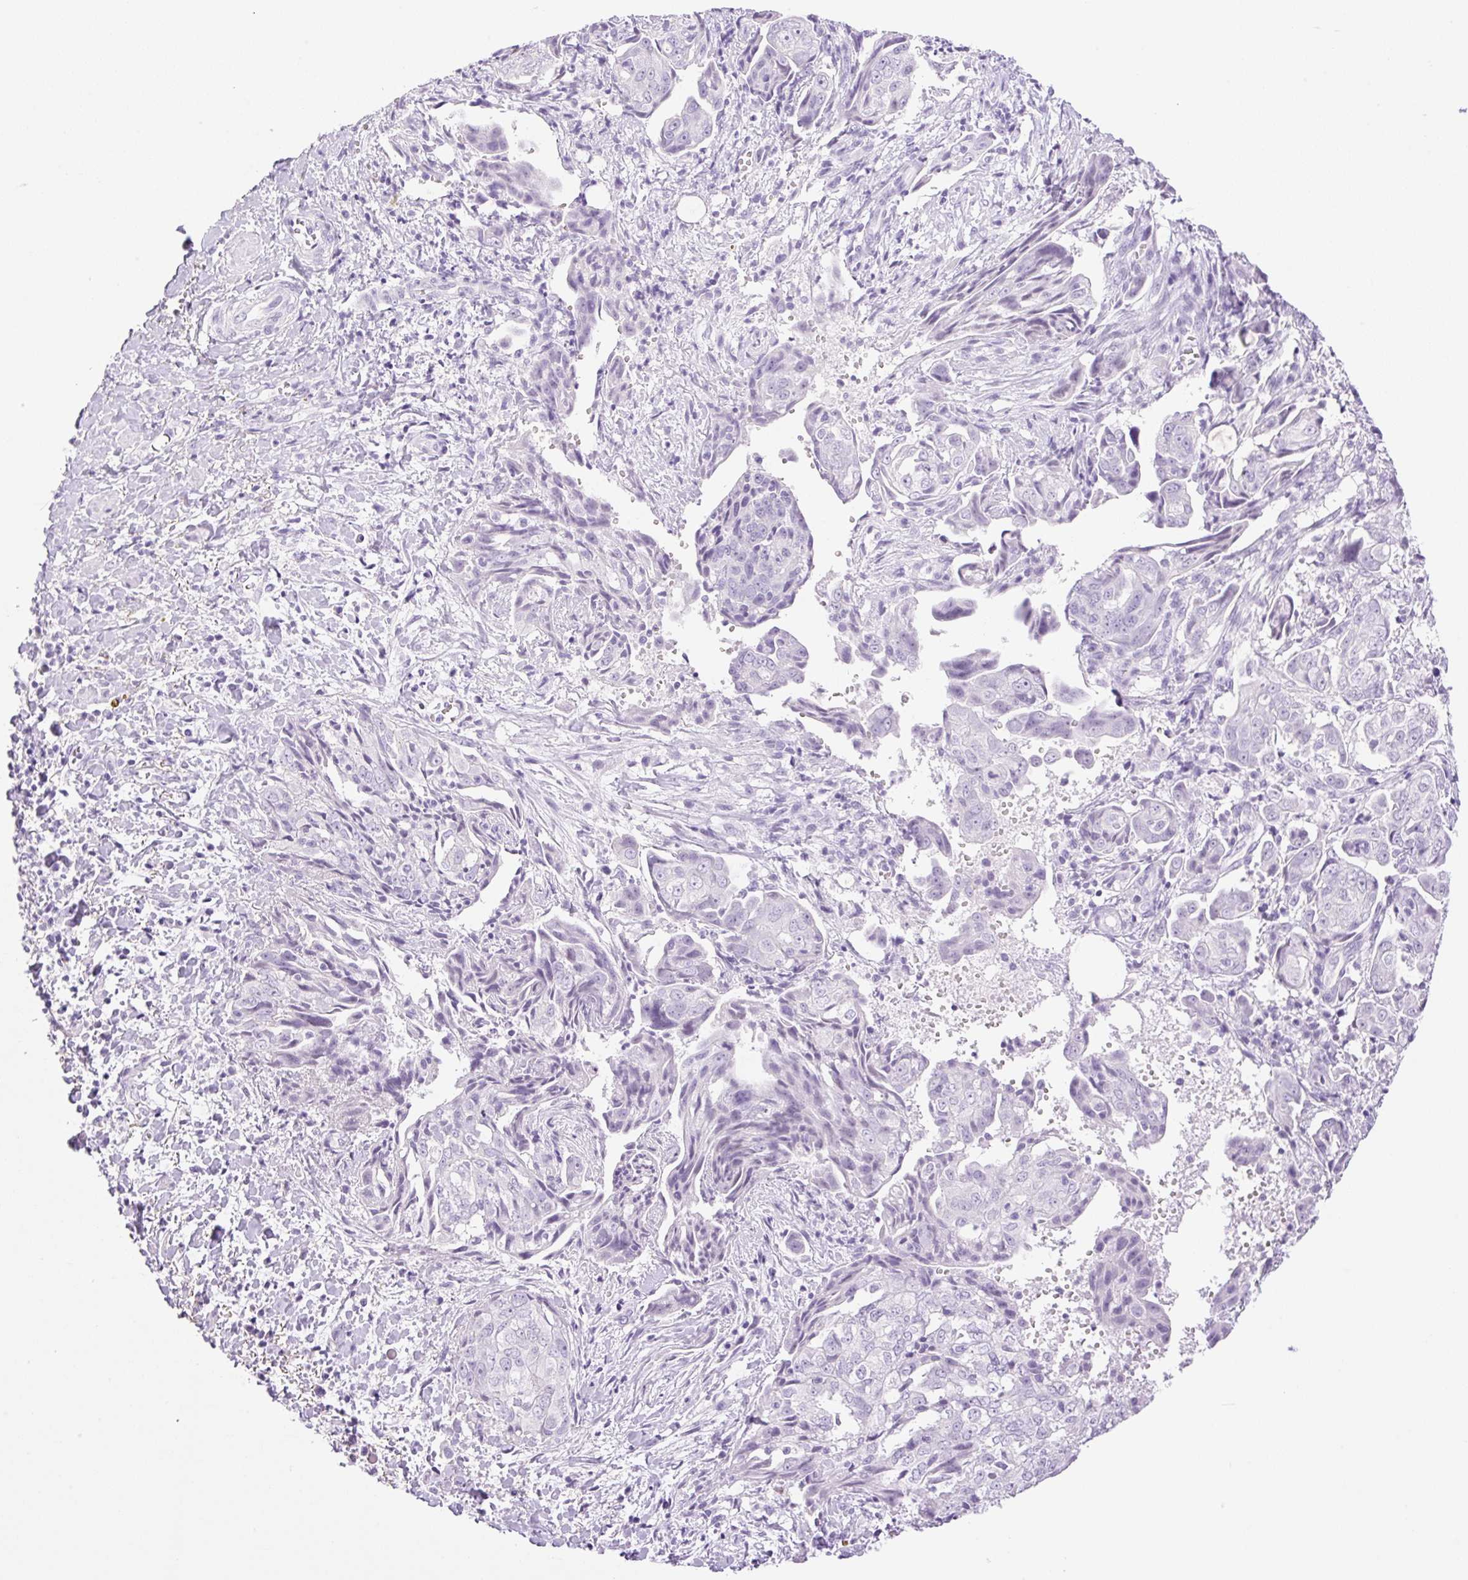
{"staining": {"intensity": "negative", "quantity": "none", "location": "none"}, "tissue": "ovarian cancer", "cell_type": "Tumor cells", "image_type": "cancer", "snomed": [{"axis": "morphology", "description": "Carcinoma, endometroid"}, {"axis": "topography", "description": "Ovary"}], "caption": "There is no significant positivity in tumor cells of ovarian cancer (endometroid carcinoma). (DAB (3,3'-diaminobenzidine) immunohistochemistry with hematoxylin counter stain).", "gene": "SP140L", "patient": {"sex": "female", "age": 70}}